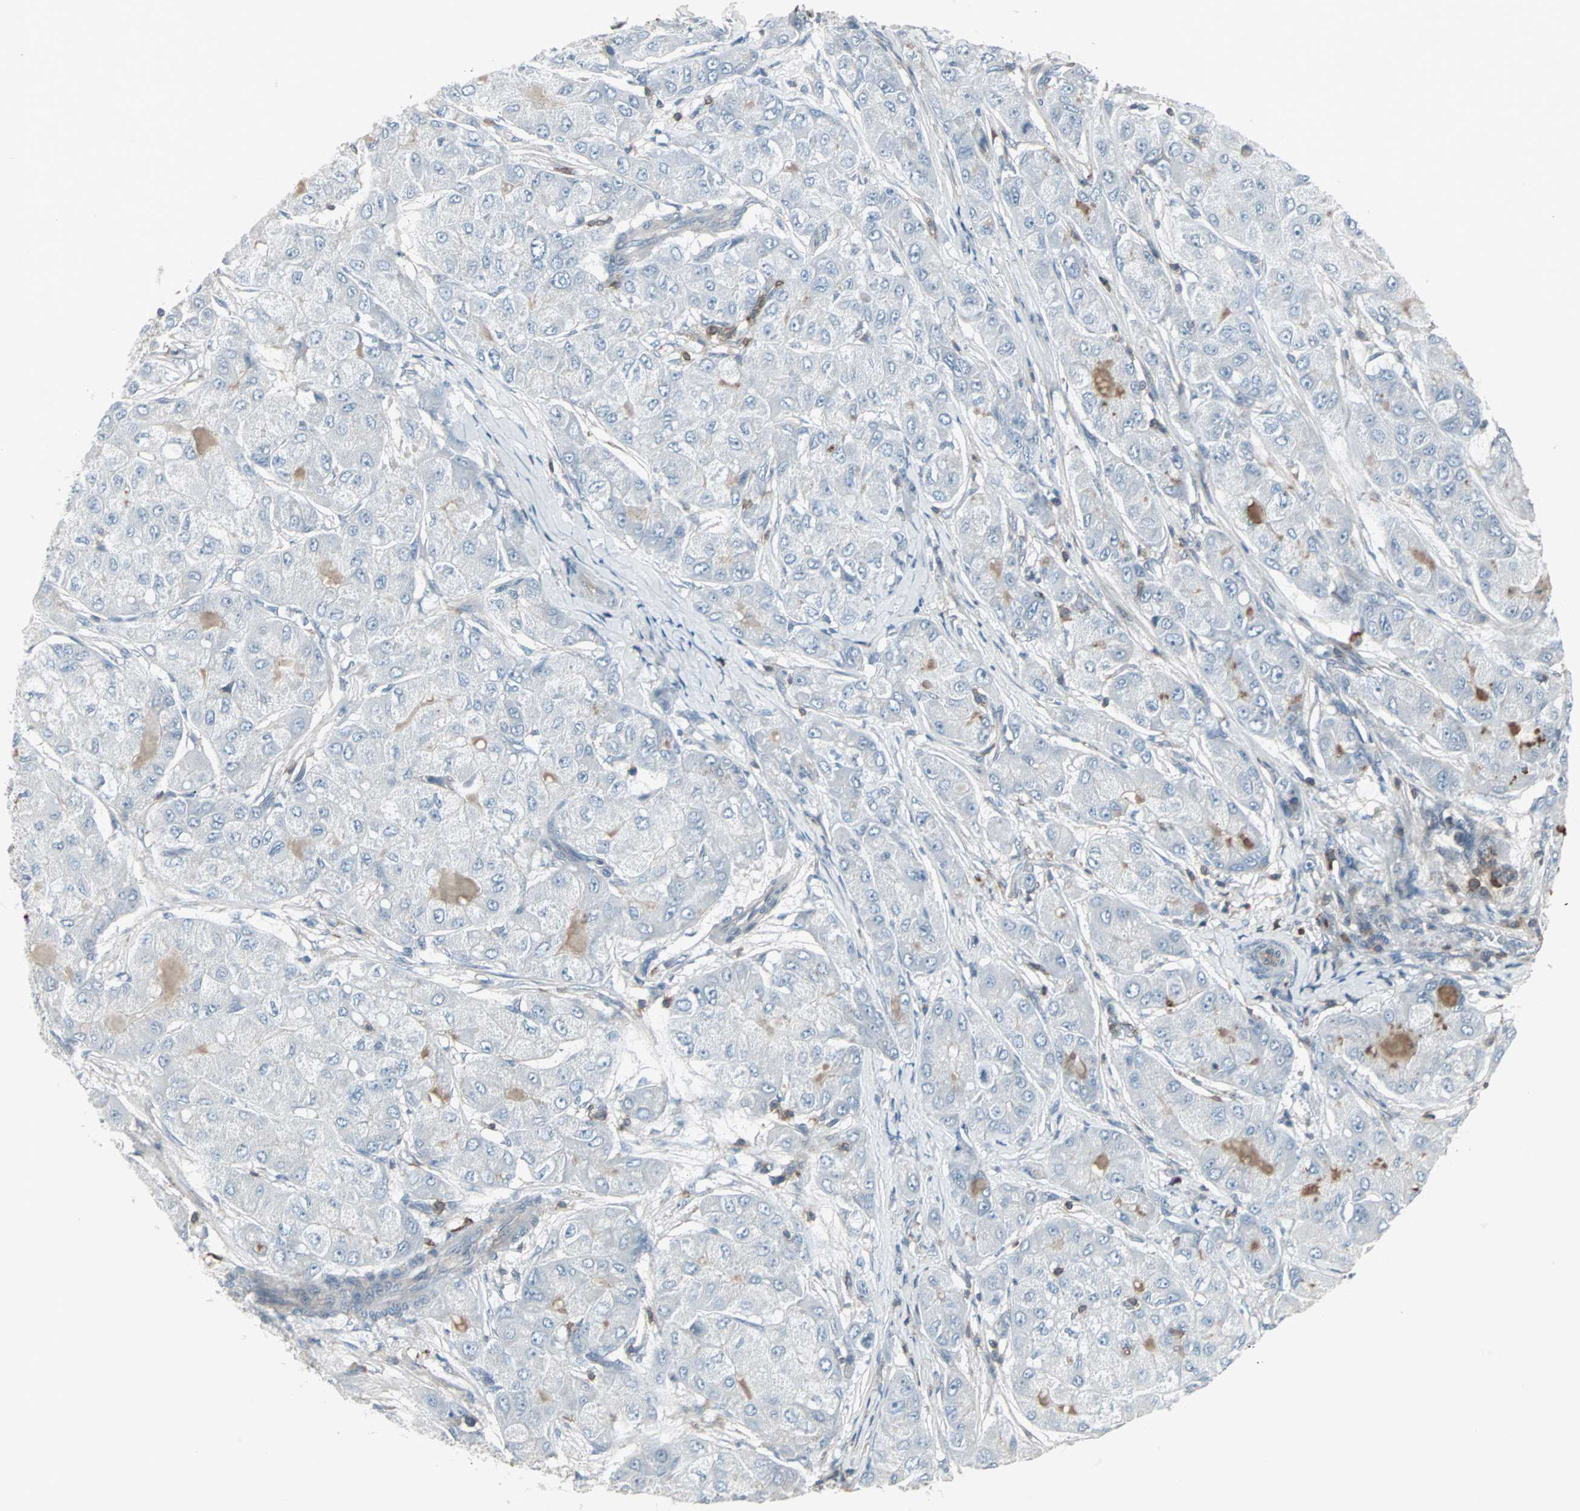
{"staining": {"intensity": "weak", "quantity": "<25%", "location": "cytoplasmic/membranous"}, "tissue": "liver cancer", "cell_type": "Tumor cells", "image_type": "cancer", "snomed": [{"axis": "morphology", "description": "Carcinoma, Hepatocellular, NOS"}, {"axis": "topography", "description": "Liver"}], "caption": "DAB immunohistochemical staining of human liver cancer (hepatocellular carcinoma) reveals no significant expression in tumor cells.", "gene": "ZSCAN32", "patient": {"sex": "male", "age": 80}}